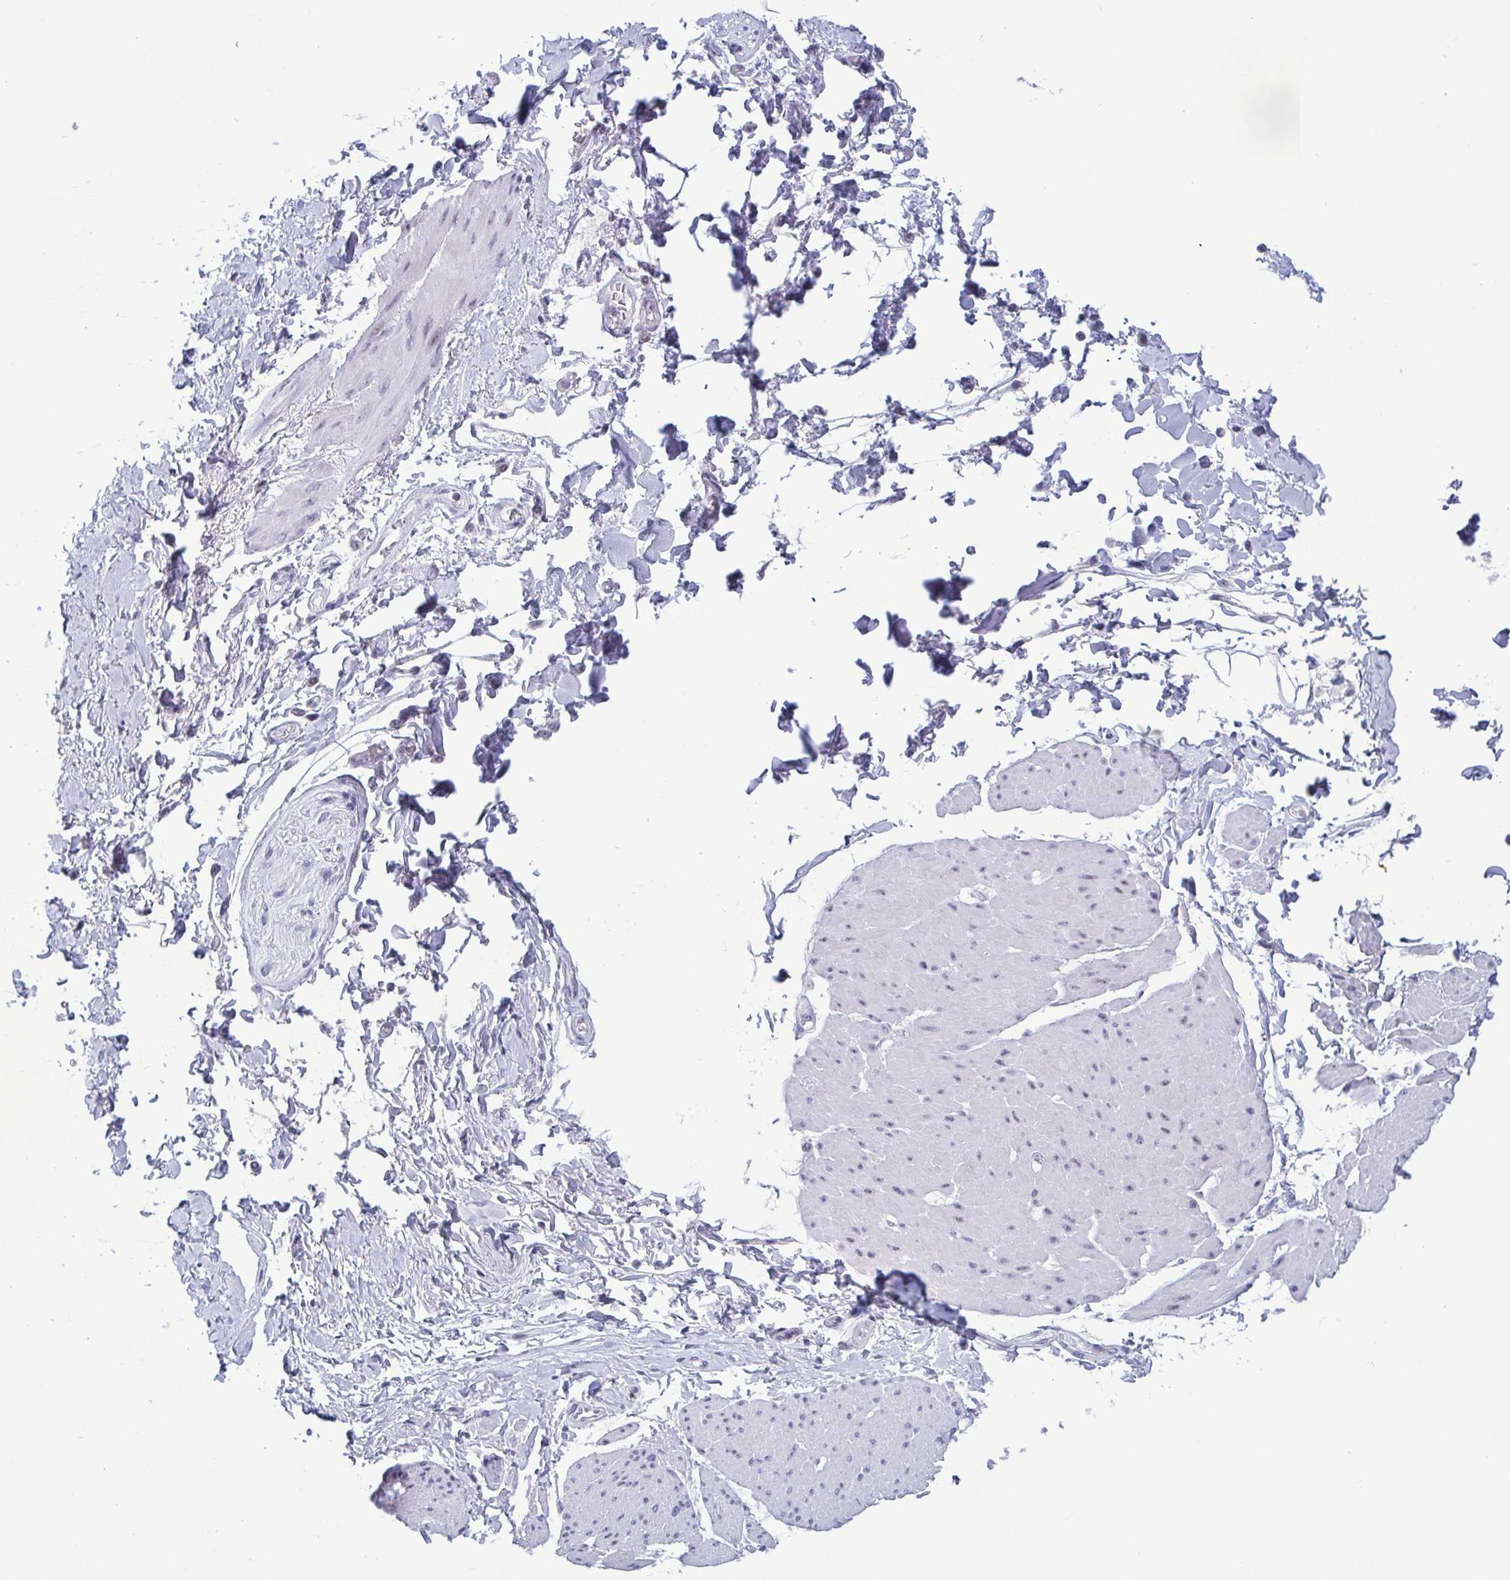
{"staining": {"intensity": "negative", "quantity": "none", "location": "none"}, "tissue": "adipose tissue", "cell_type": "Adipocytes", "image_type": "normal", "snomed": [{"axis": "morphology", "description": "Normal tissue, NOS"}, {"axis": "topography", "description": "Urinary bladder"}, {"axis": "topography", "description": "Peripheral nerve tissue"}], "caption": "Human adipose tissue stained for a protein using IHC reveals no staining in adipocytes.", "gene": "BZW1", "patient": {"sex": "female", "age": 60}}